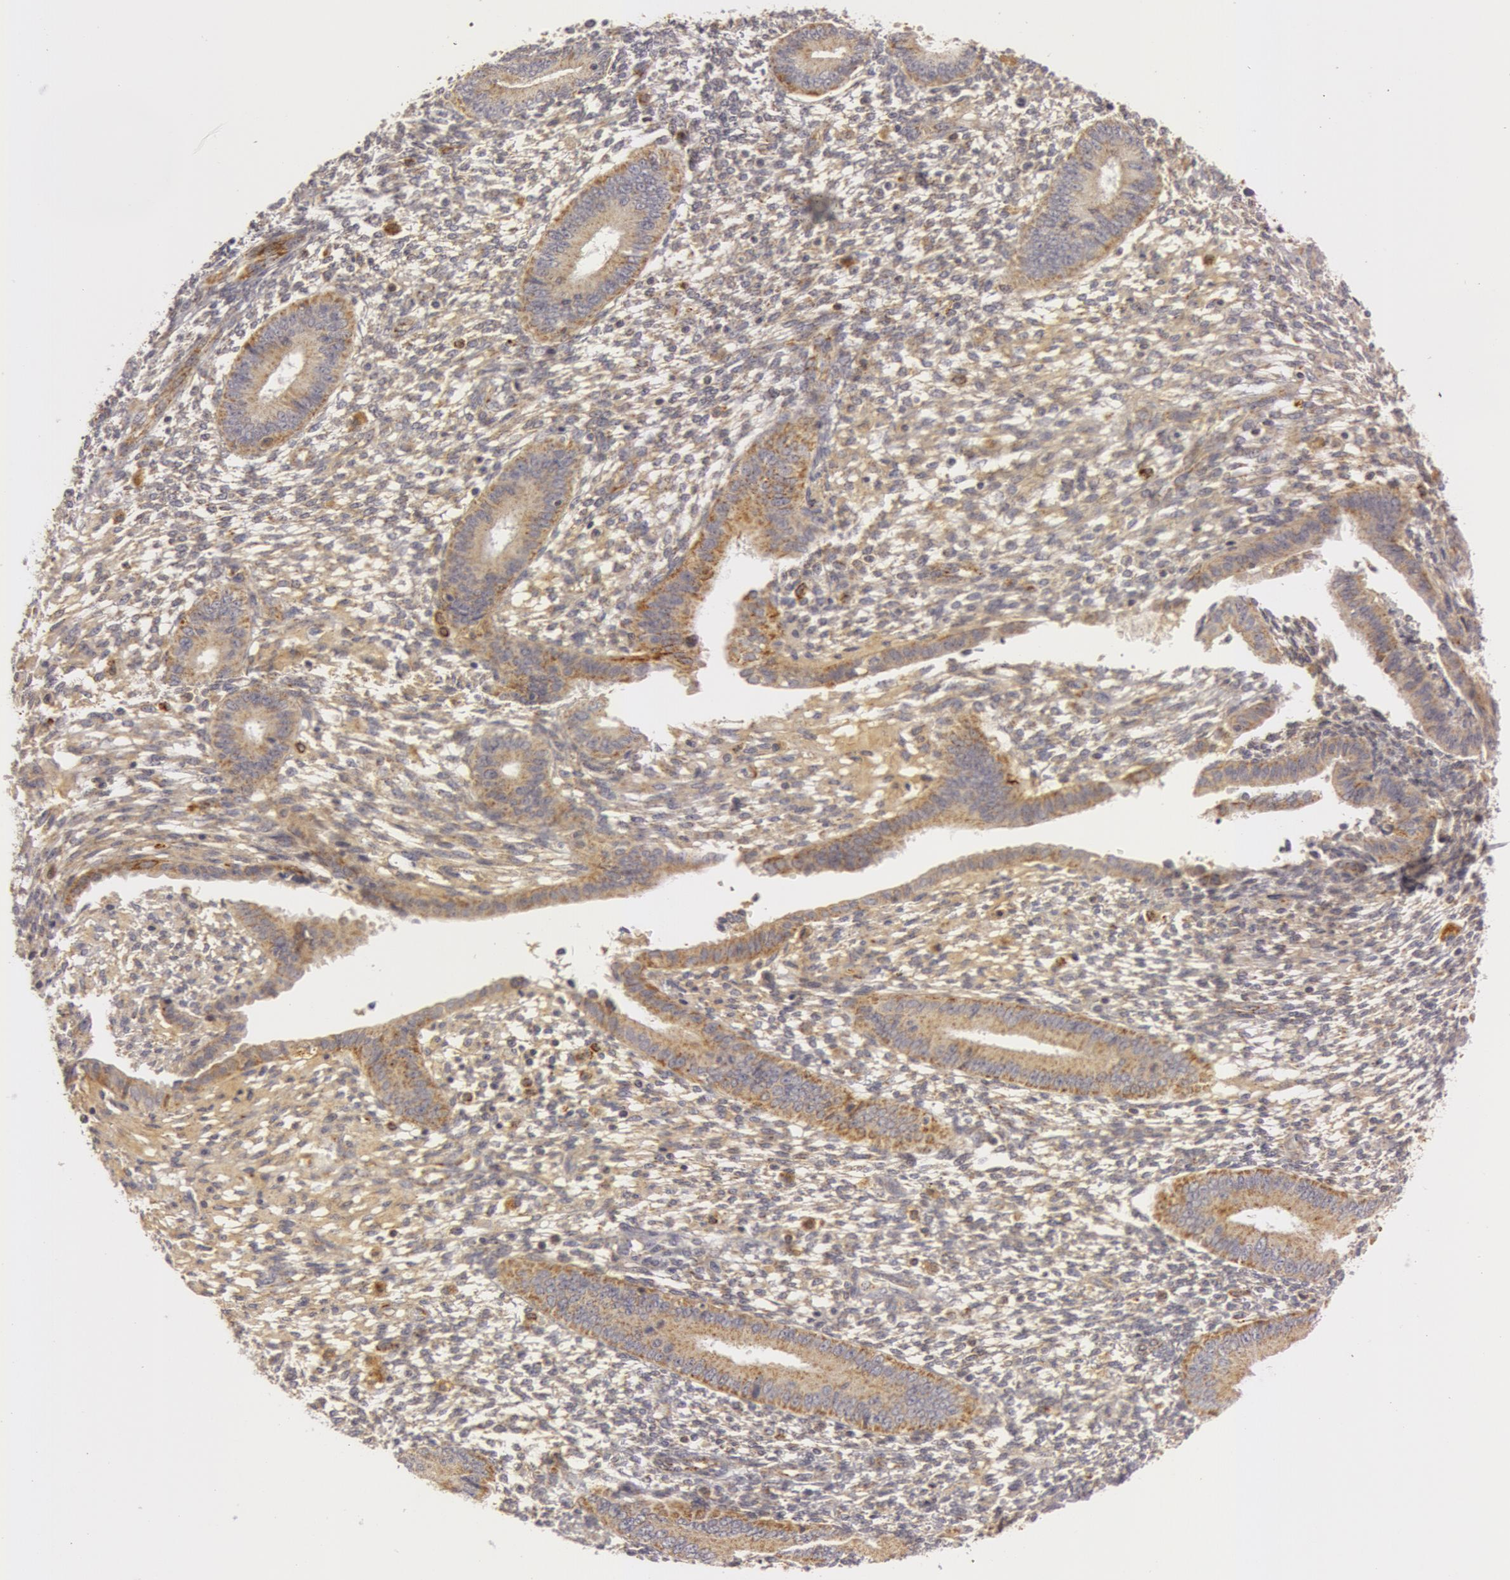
{"staining": {"intensity": "weak", "quantity": "25%-75%", "location": "cytoplasmic/membranous"}, "tissue": "endometrium", "cell_type": "Cells in endometrial stroma", "image_type": "normal", "snomed": [{"axis": "morphology", "description": "Normal tissue, NOS"}, {"axis": "topography", "description": "Endometrium"}], "caption": "An image of human endometrium stained for a protein reveals weak cytoplasmic/membranous brown staining in cells in endometrial stroma.", "gene": "C7", "patient": {"sex": "female", "age": 42}}